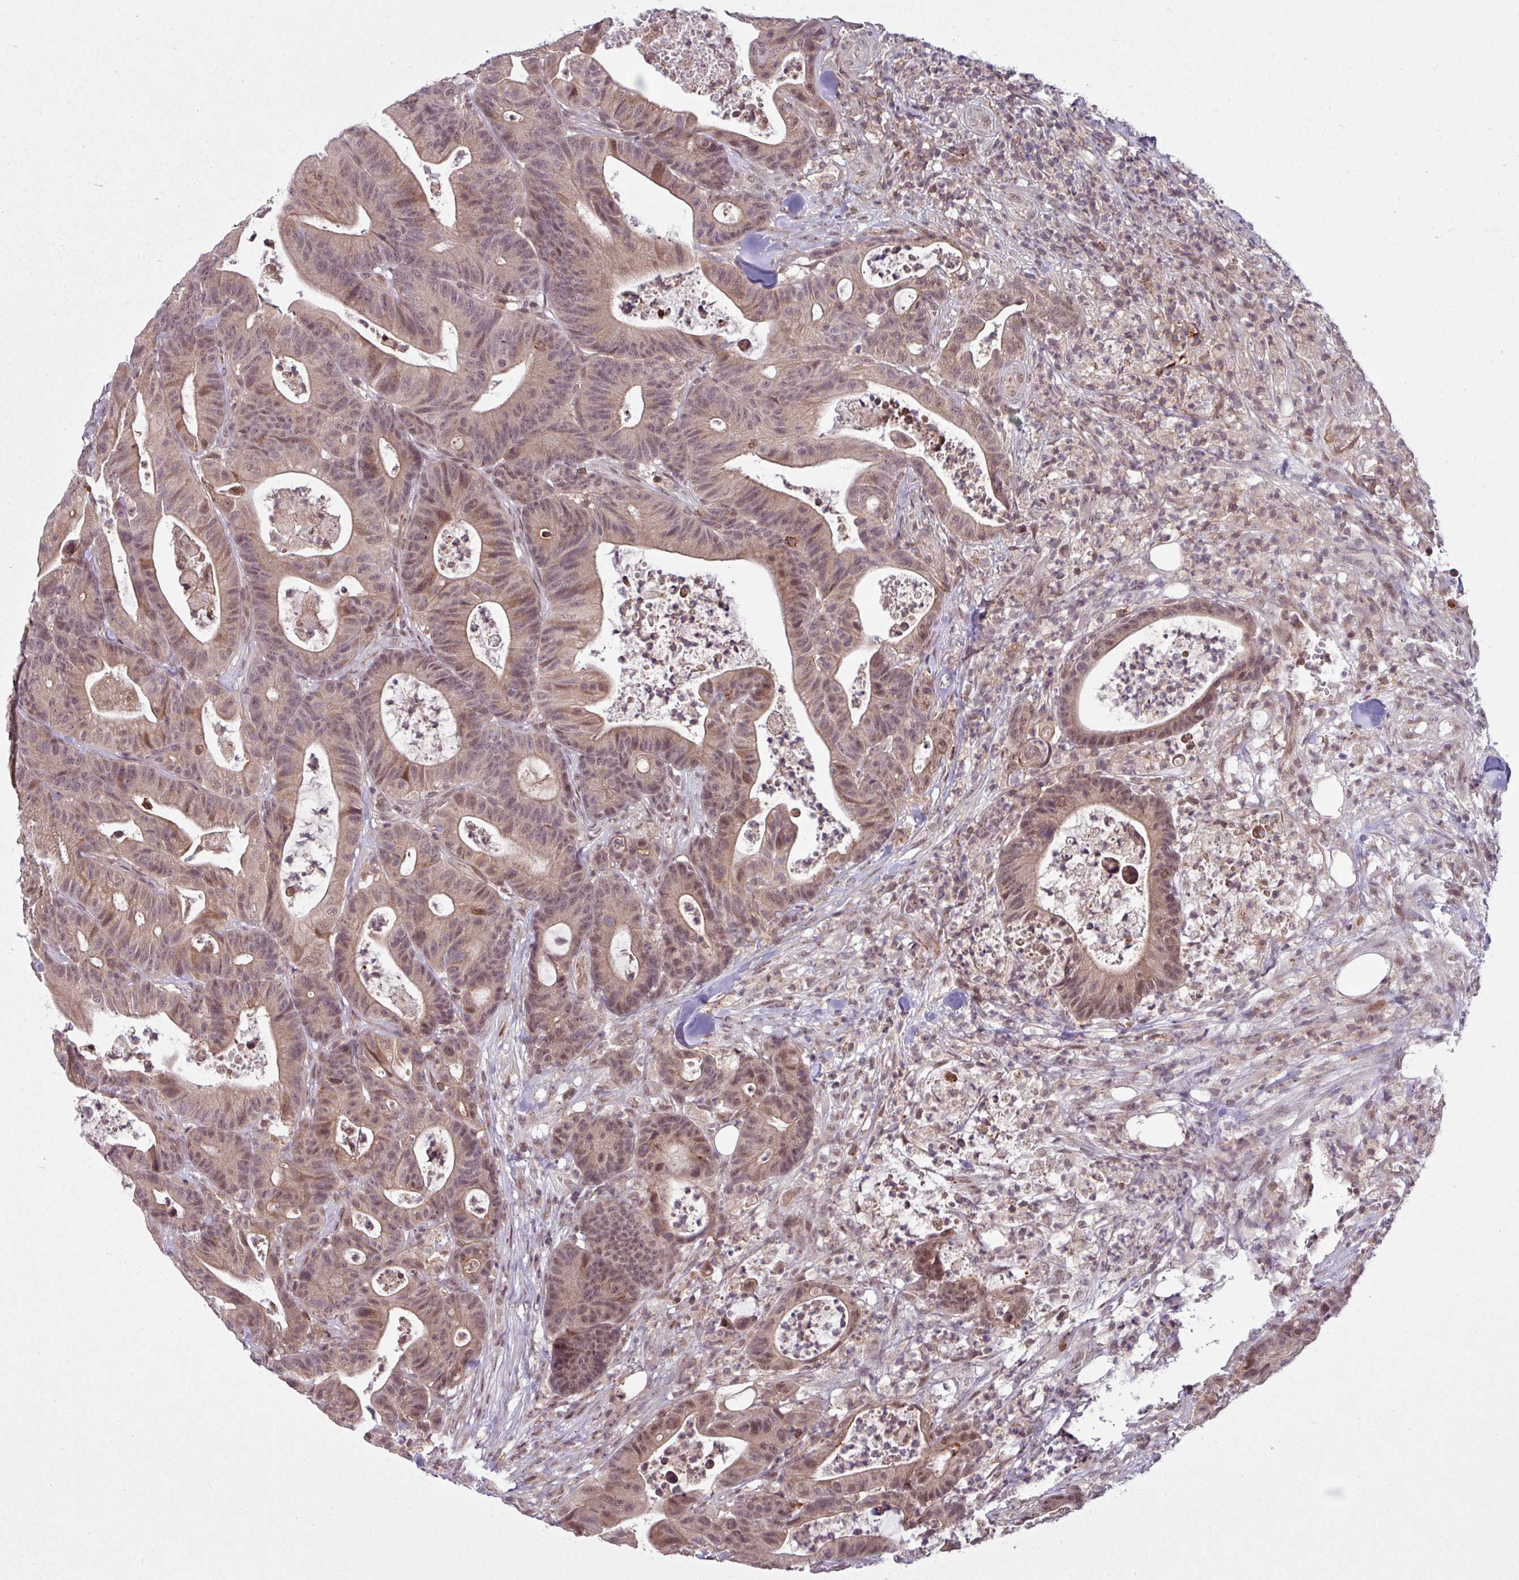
{"staining": {"intensity": "moderate", "quantity": ">75%", "location": "cytoplasmic/membranous,nuclear"}, "tissue": "colorectal cancer", "cell_type": "Tumor cells", "image_type": "cancer", "snomed": [{"axis": "morphology", "description": "Adenocarcinoma, NOS"}, {"axis": "topography", "description": "Colon"}], "caption": "Human colorectal cancer stained with a brown dye shows moderate cytoplasmic/membranous and nuclear positive staining in approximately >75% of tumor cells.", "gene": "ZC2HC1C", "patient": {"sex": "female", "age": 84}}